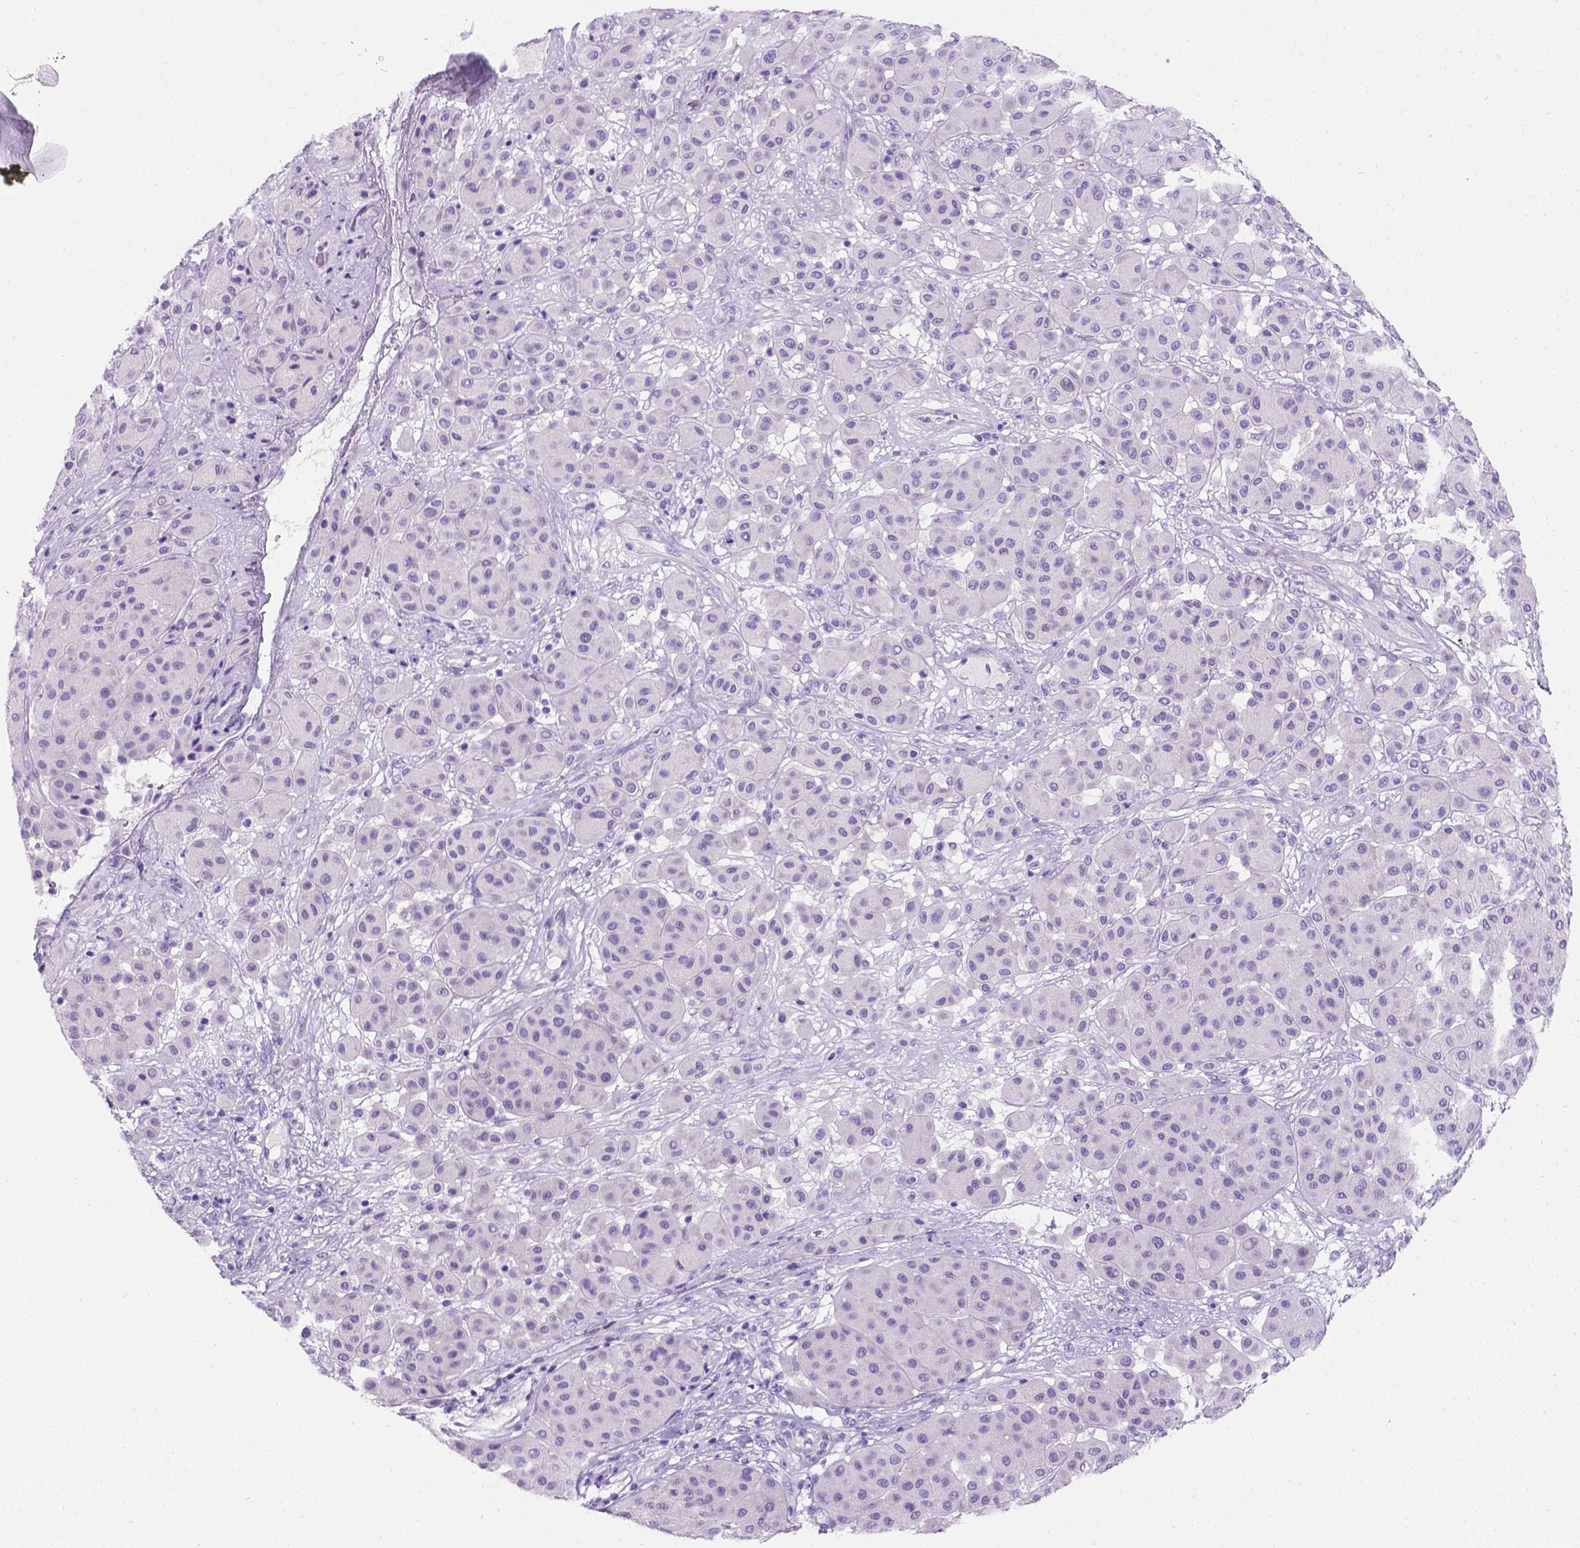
{"staining": {"intensity": "negative", "quantity": "none", "location": "none"}, "tissue": "melanoma", "cell_type": "Tumor cells", "image_type": "cancer", "snomed": [{"axis": "morphology", "description": "Malignant melanoma, Metastatic site"}, {"axis": "topography", "description": "Smooth muscle"}], "caption": "Immunohistochemistry (IHC) photomicrograph of neoplastic tissue: melanoma stained with DAB (3,3'-diaminobenzidine) exhibits no significant protein expression in tumor cells. (Stains: DAB immunohistochemistry (IHC) with hematoxylin counter stain, Microscopy: brightfield microscopy at high magnification).", "gene": "C7orf57", "patient": {"sex": "male", "age": 41}}